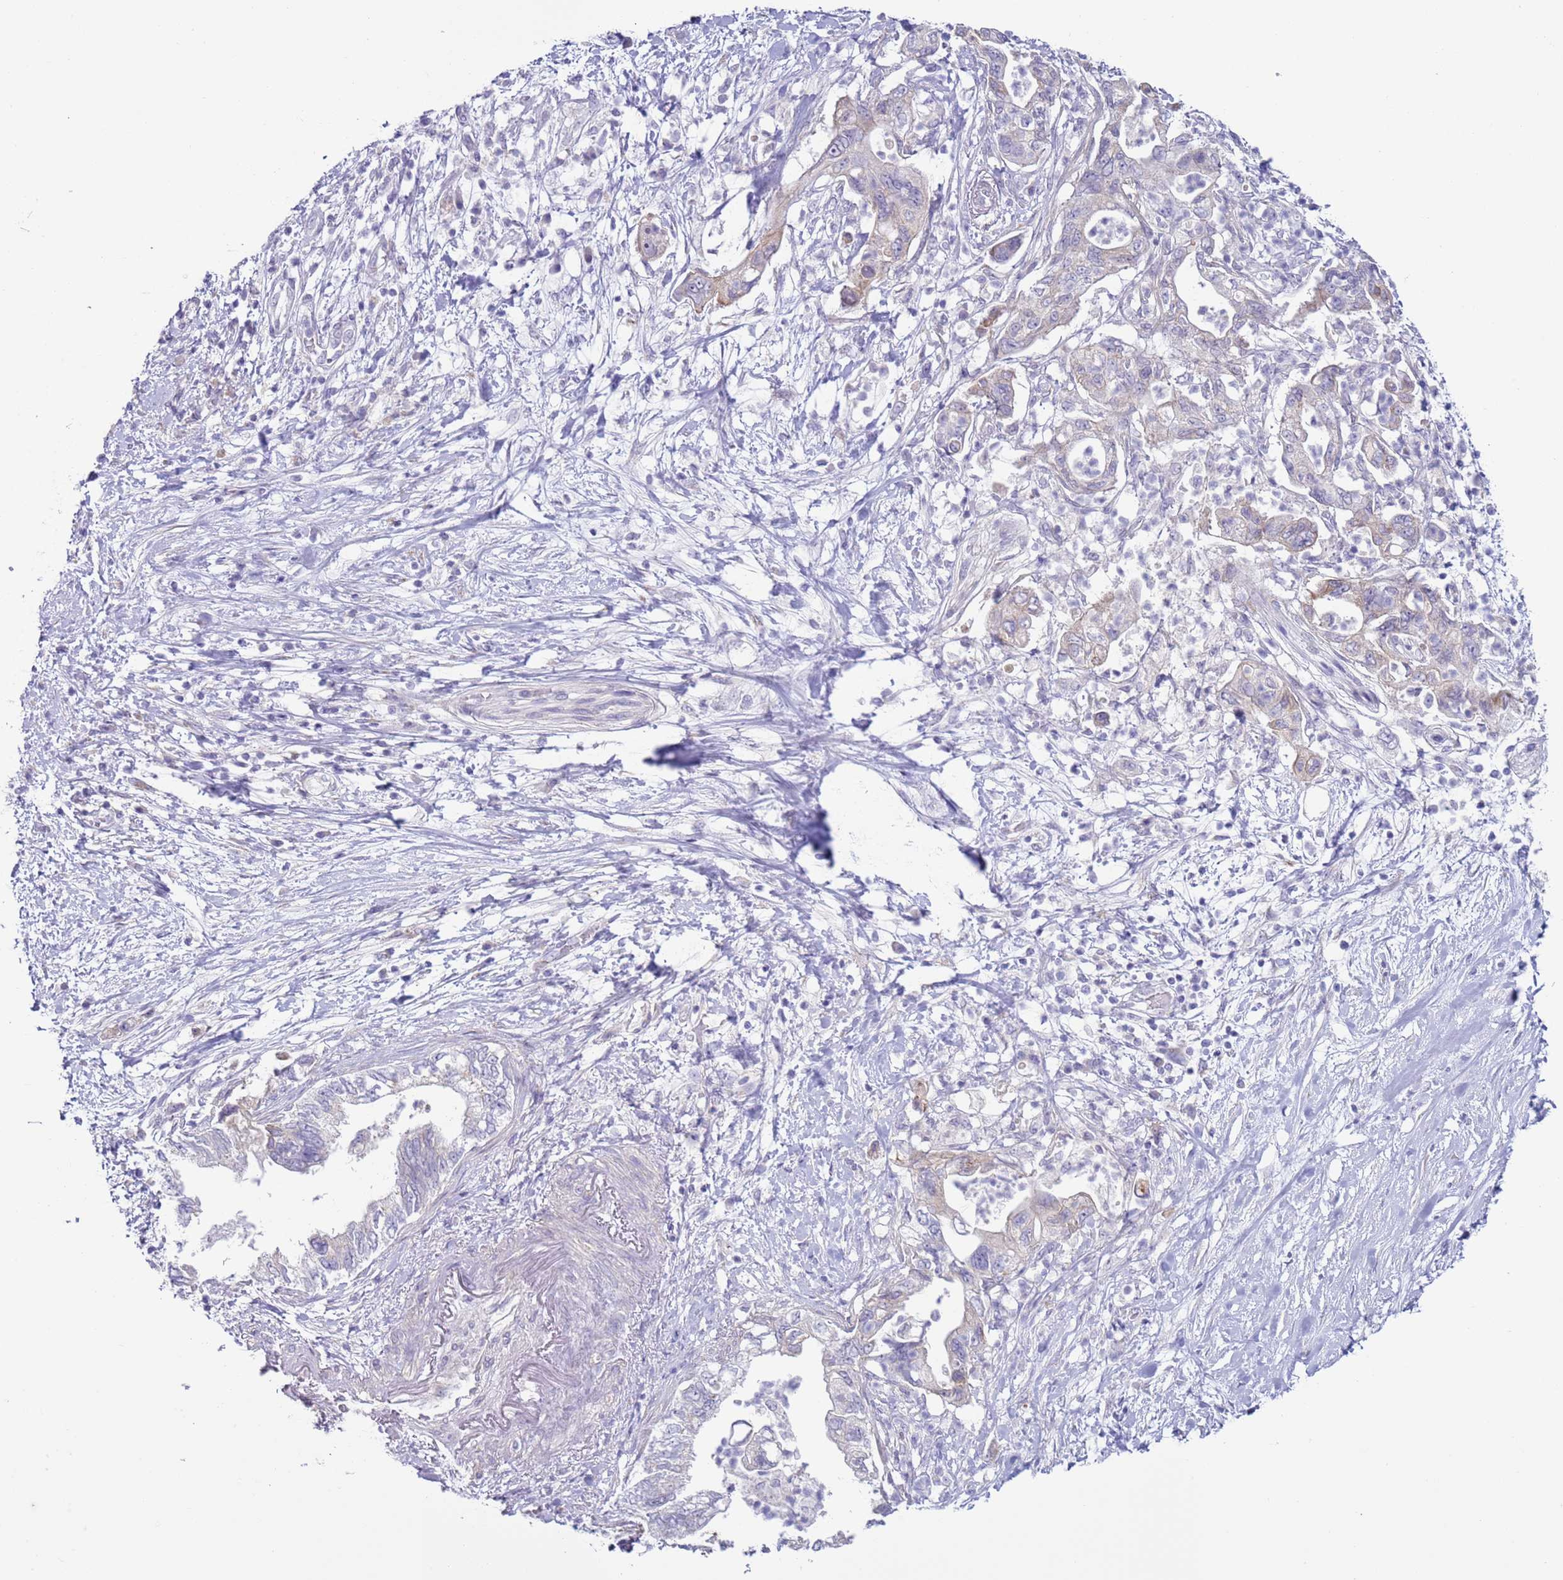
{"staining": {"intensity": "weak", "quantity": "<25%", "location": "cytoplasmic/membranous"}, "tissue": "pancreatic cancer", "cell_type": "Tumor cells", "image_type": "cancer", "snomed": [{"axis": "morphology", "description": "Adenocarcinoma, NOS"}, {"axis": "topography", "description": "Pancreas"}], "caption": "Histopathology image shows no significant protein positivity in tumor cells of pancreatic cancer.", "gene": "NPAP1", "patient": {"sex": "female", "age": 73}}